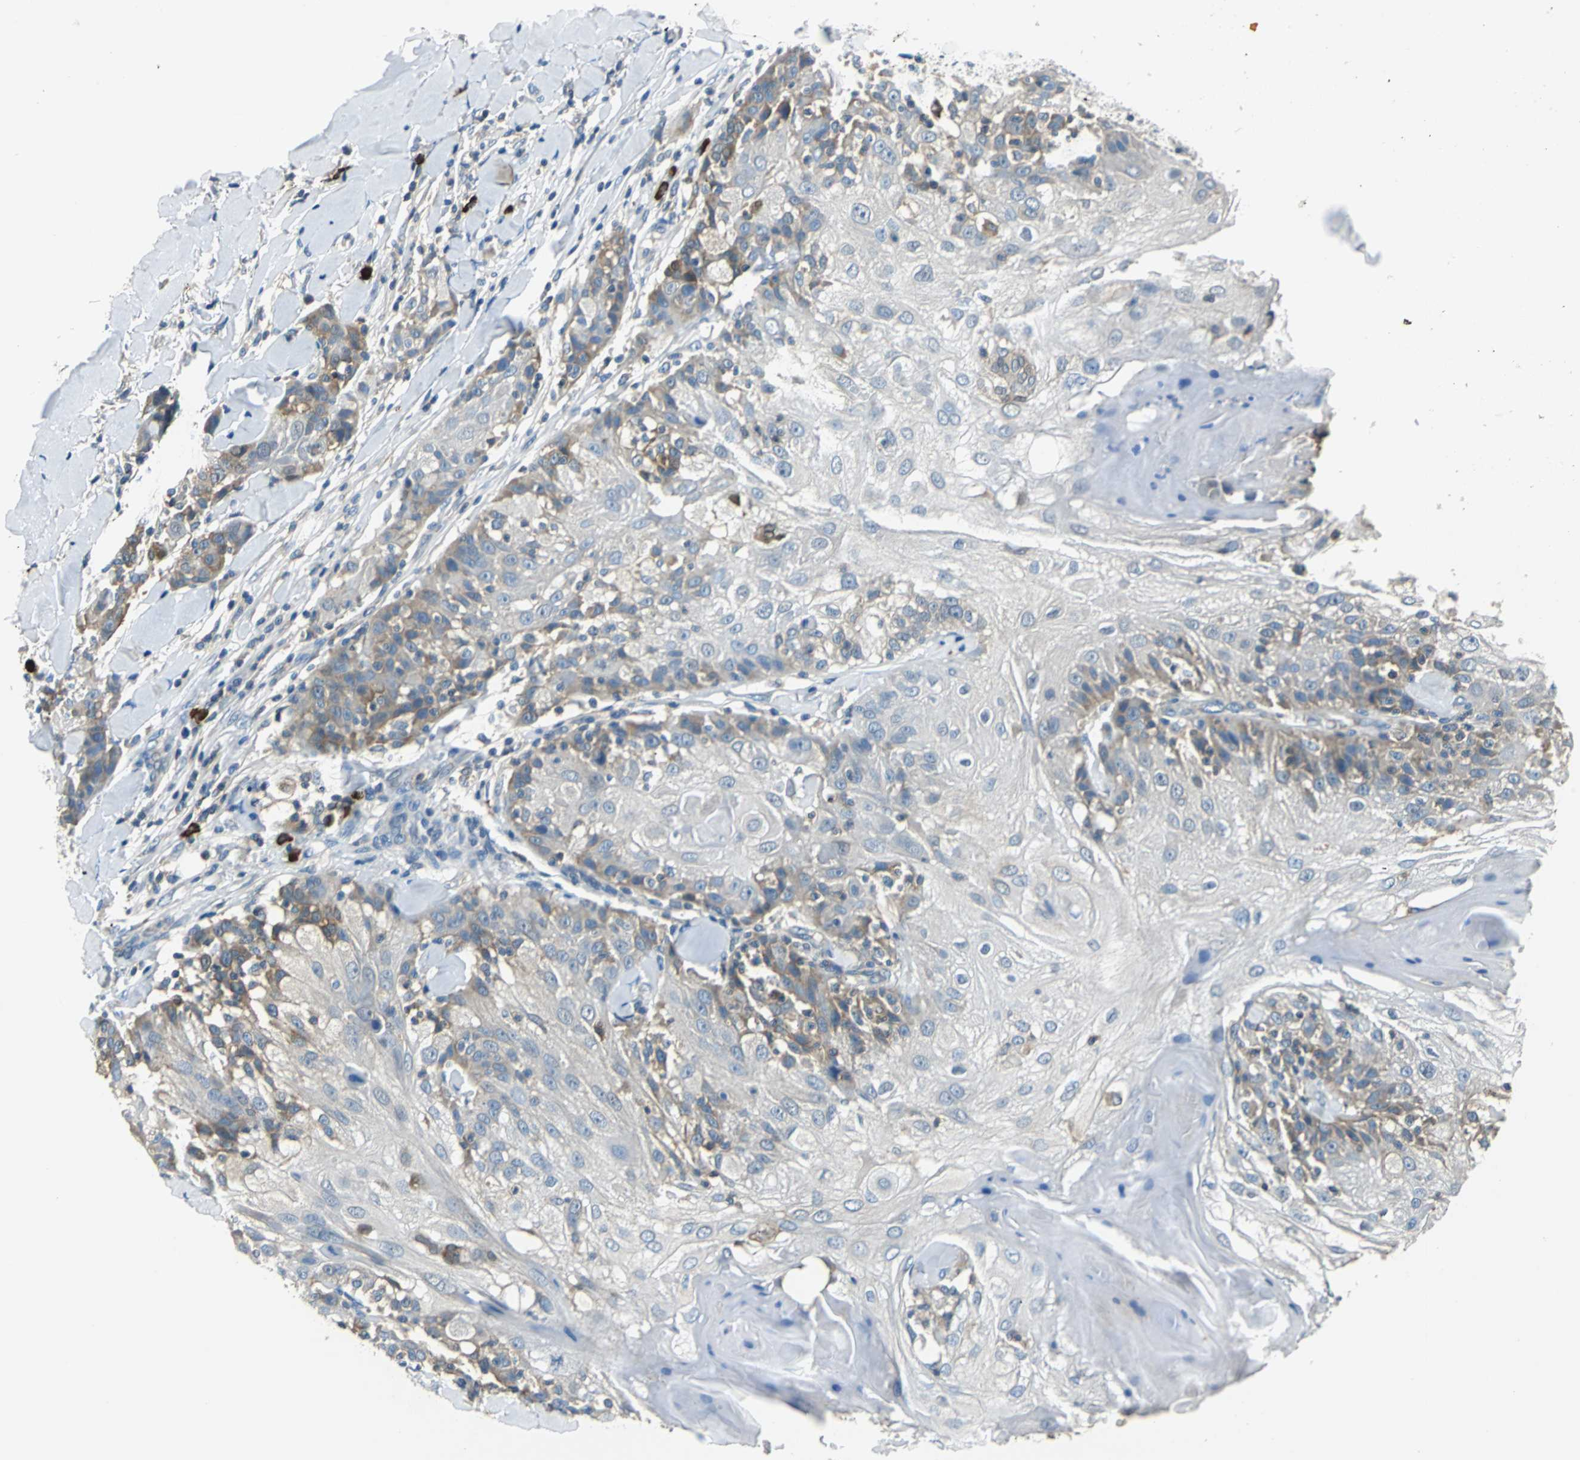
{"staining": {"intensity": "weak", "quantity": "25%-75%", "location": "cytoplasmic/membranous"}, "tissue": "skin cancer", "cell_type": "Tumor cells", "image_type": "cancer", "snomed": [{"axis": "morphology", "description": "Normal tissue, NOS"}, {"axis": "morphology", "description": "Squamous cell carcinoma, NOS"}, {"axis": "topography", "description": "Skin"}], "caption": "Brown immunohistochemical staining in human skin squamous cell carcinoma shows weak cytoplasmic/membranous positivity in approximately 25%-75% of tumor cells.", "gene": "CPA3", "patient": {"sex": "female", "age": 83}}